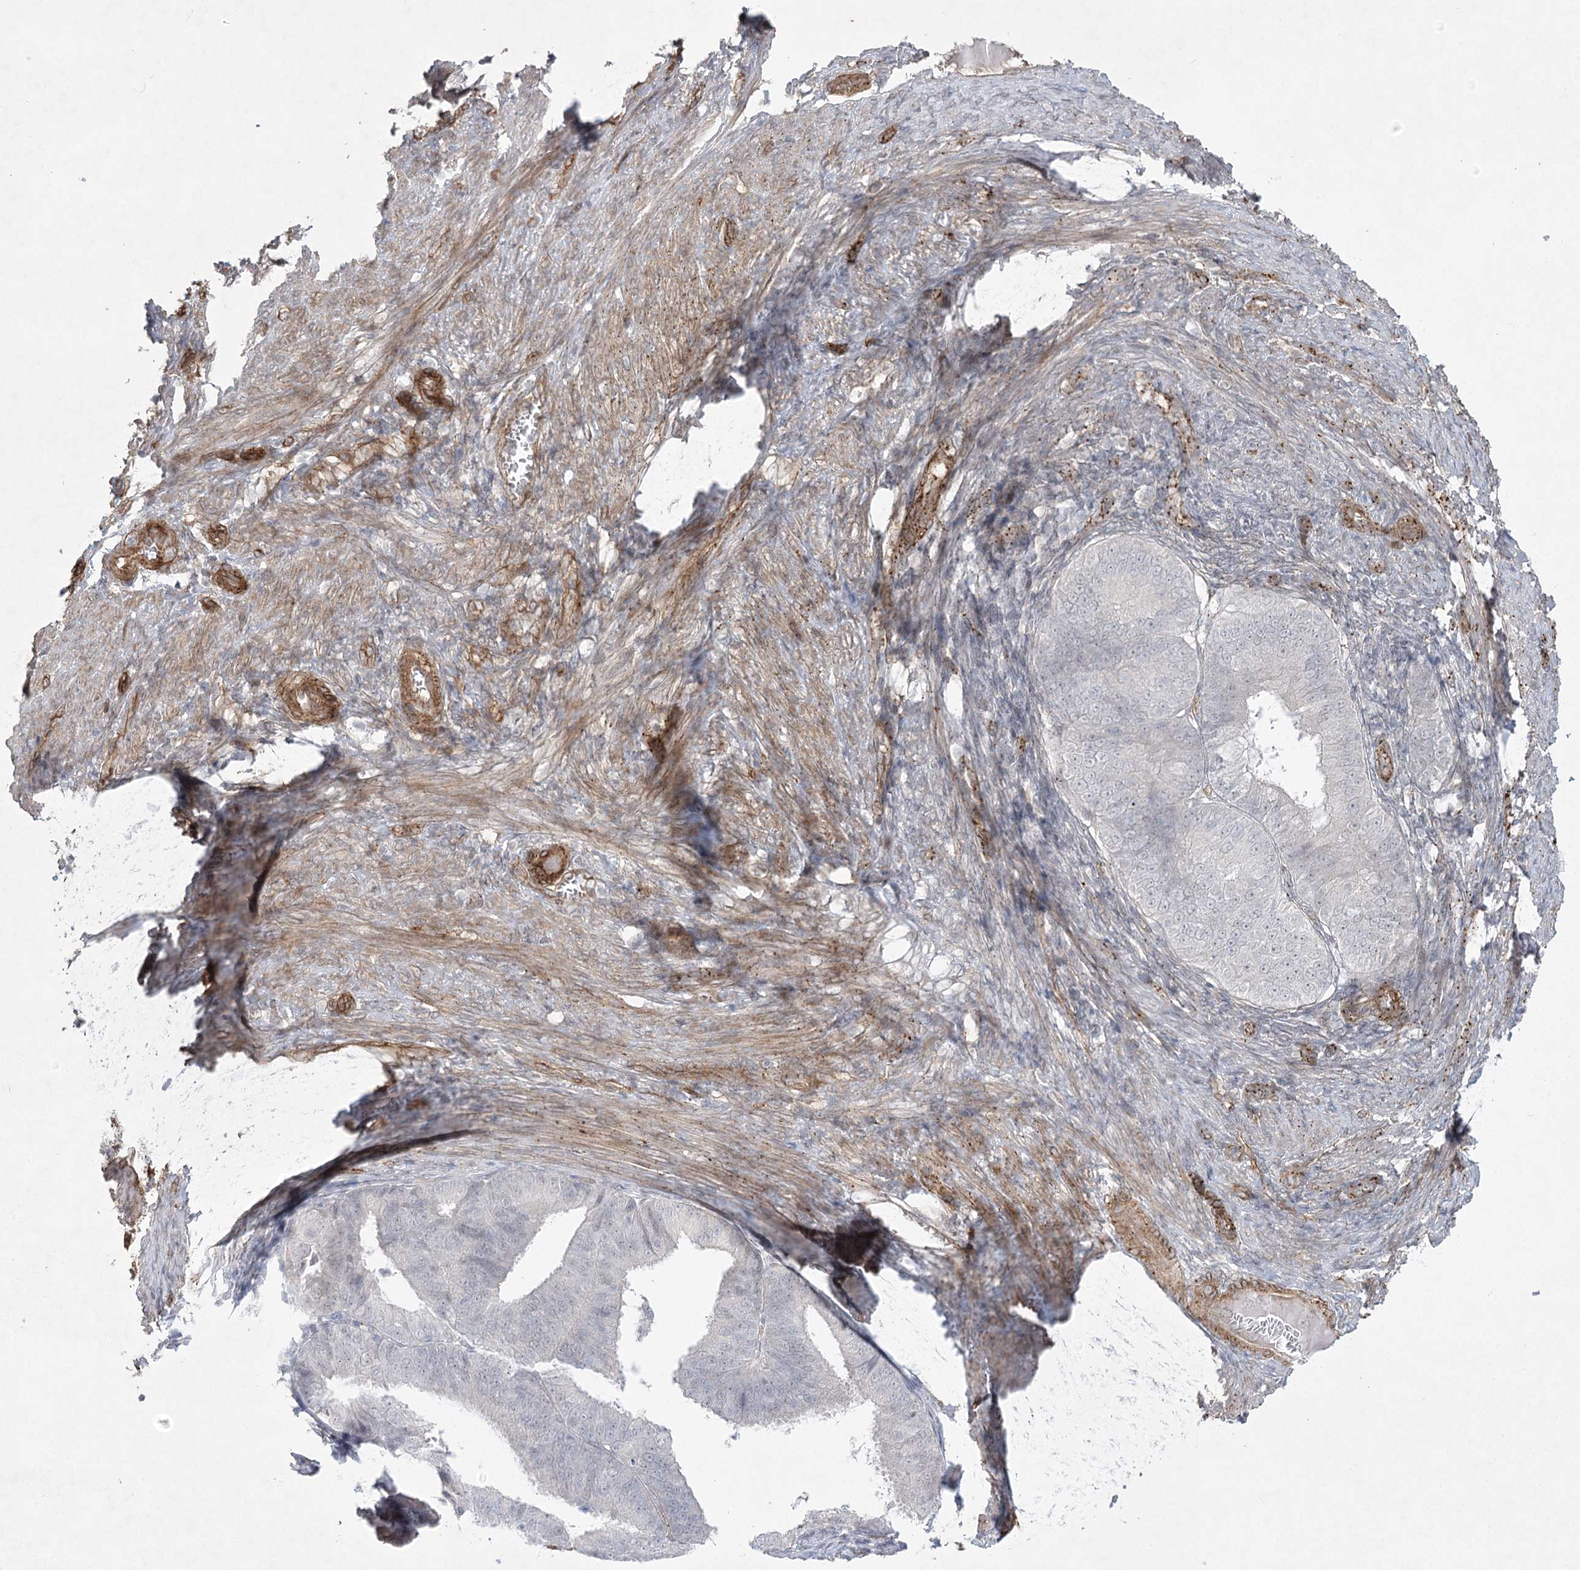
{"staining": {"intensity": "negative", "quantity": "none", "location": "none"}, "tissue": "endometrial cancer", "cell_type": "Tumor cells", "image_type": "cancer", "snomed": [{"axis": "morphology", "description": "Adenocarcinoma, NOS"}, {"axis": "topography", "description": "Endometrium"}], "caption": "Endometrial cancer (adenocarcinoma) stained for a protein using IHC shows no positivity tumor cells.", "gene": "AMTN", "patient": {"sex": "female", "age": 51}}